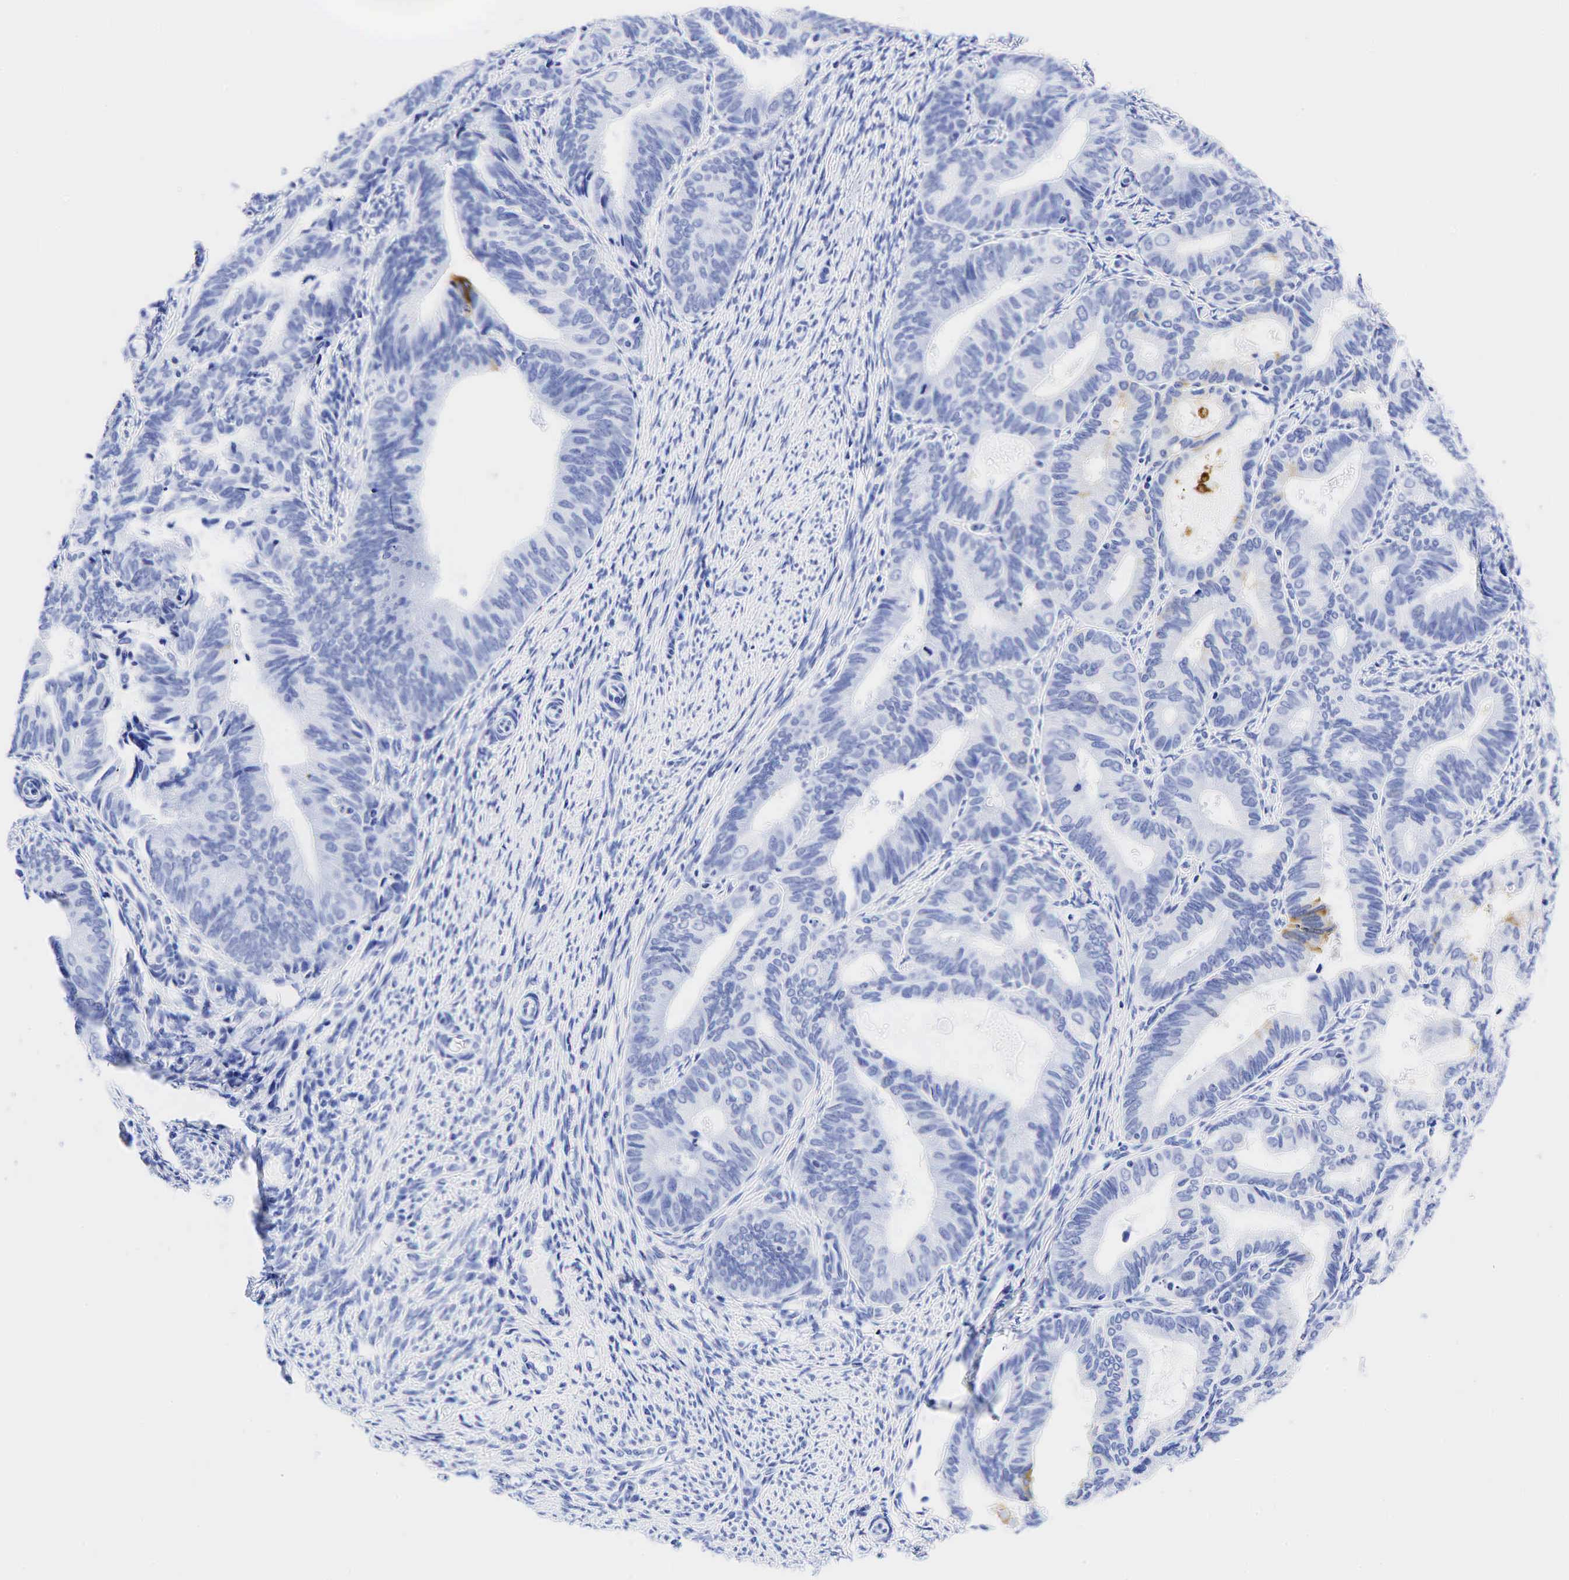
{"staining": {"intensity": "moderate", "quantity": "<25%", "location": "cytoplasmic/membranous"}, "tissue": "endometrial cancer", "cell_type": "Tumor cells", "image_type": "cancer", "snomed": [{"axis": "morphology", "description": "Adenocarcinoma, NOS"}, {"axis": "topography", "description": "Endometrium"}], "caption": "The photomicrograph reveals staining of endometrial cancer, revealing moderate cytoplasmic/membranous protein positivity (brown color) within tumor cells.", "gene": "CEACAM5", "patient": {"sex": "female", "age": 63}}